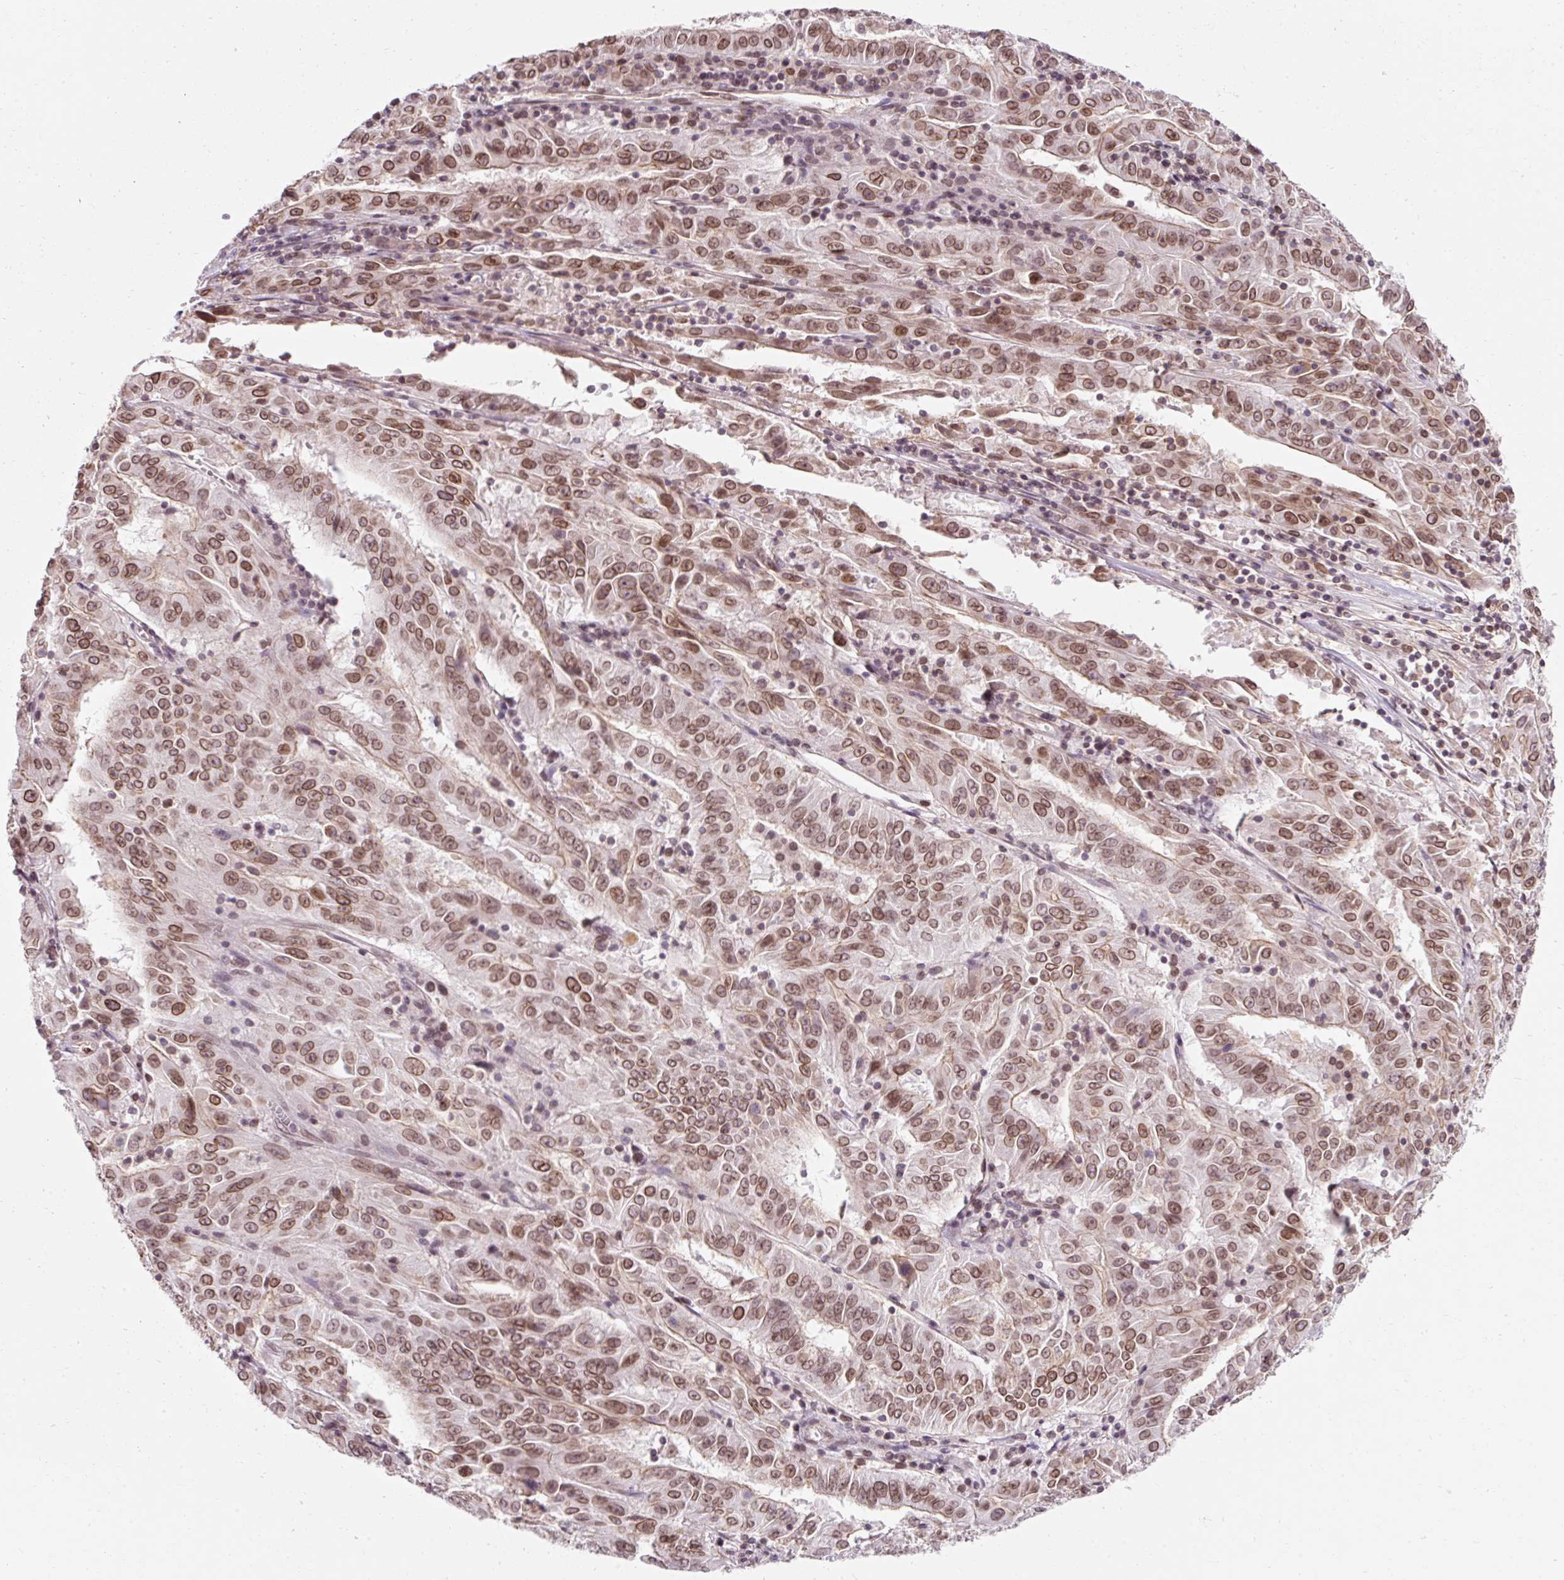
{"staining": {"intensity": "moderate", "quantity": ">75%", "location": "cytoplasmic/membranous,nuclear"}, "tissue": "pancreatic cancer", "cell_type": "Tumor cells", "image_type": "cancer", "snomed": [{"axis": "morphology", "description": "Adenocarcinoma, NOS"}, {"axis": "topography", "description": "Pancreas"}], "caption": "Pancreatic cancer (adenocarcinoma) was stained to show a protein in brown. There is medium levels of moderate cytoplasmic/membranous and nuclear staining in approximately >75% of tumor cells.", "gene": "ZNF610", "patient": {"sex": "male", "age": 63}}